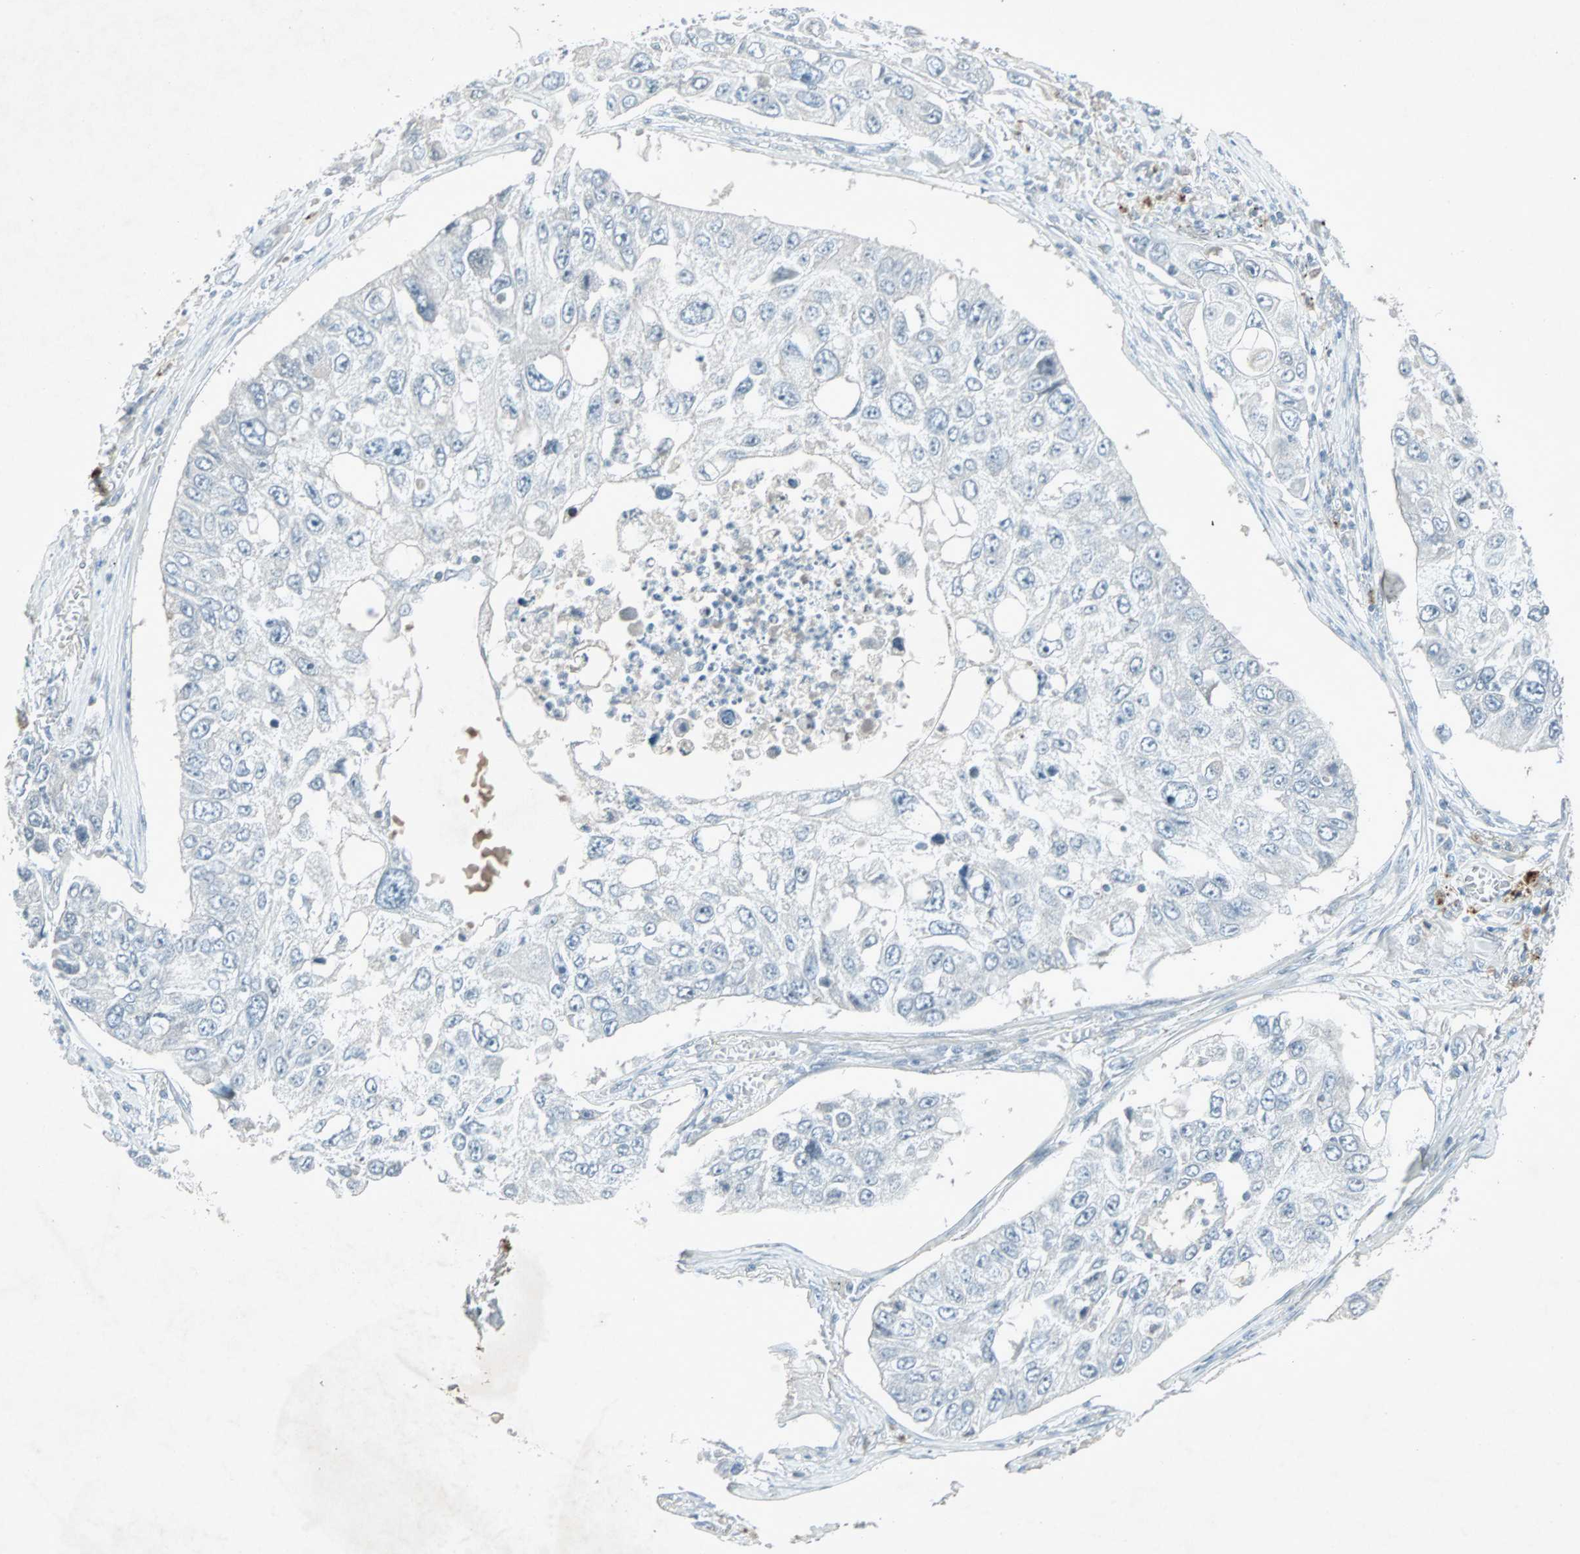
{"staining": {"intensity": "negative", "quantity": "none", "location": "none"}, "tissue": "lung cancer", "cell_type": "Tumor cells", "image_type": "cancer", "snomed": [{"axis": "morphology", "description": "Squamous cell carcinoma, NOS"}, {"axis": "topography", "description": "Lung"}], "caption": "Photomicrograph shows no significant protein positivity in tumor cells of lung cancer. (Stains: DAB (3,3'-diaminobenzidine) IHC with hematoxylin counter stain, Microscopy: brightfield microscopy at high magnification).", "gene": "LANCL3", "patient": {"sex": "male", "age": 71}}